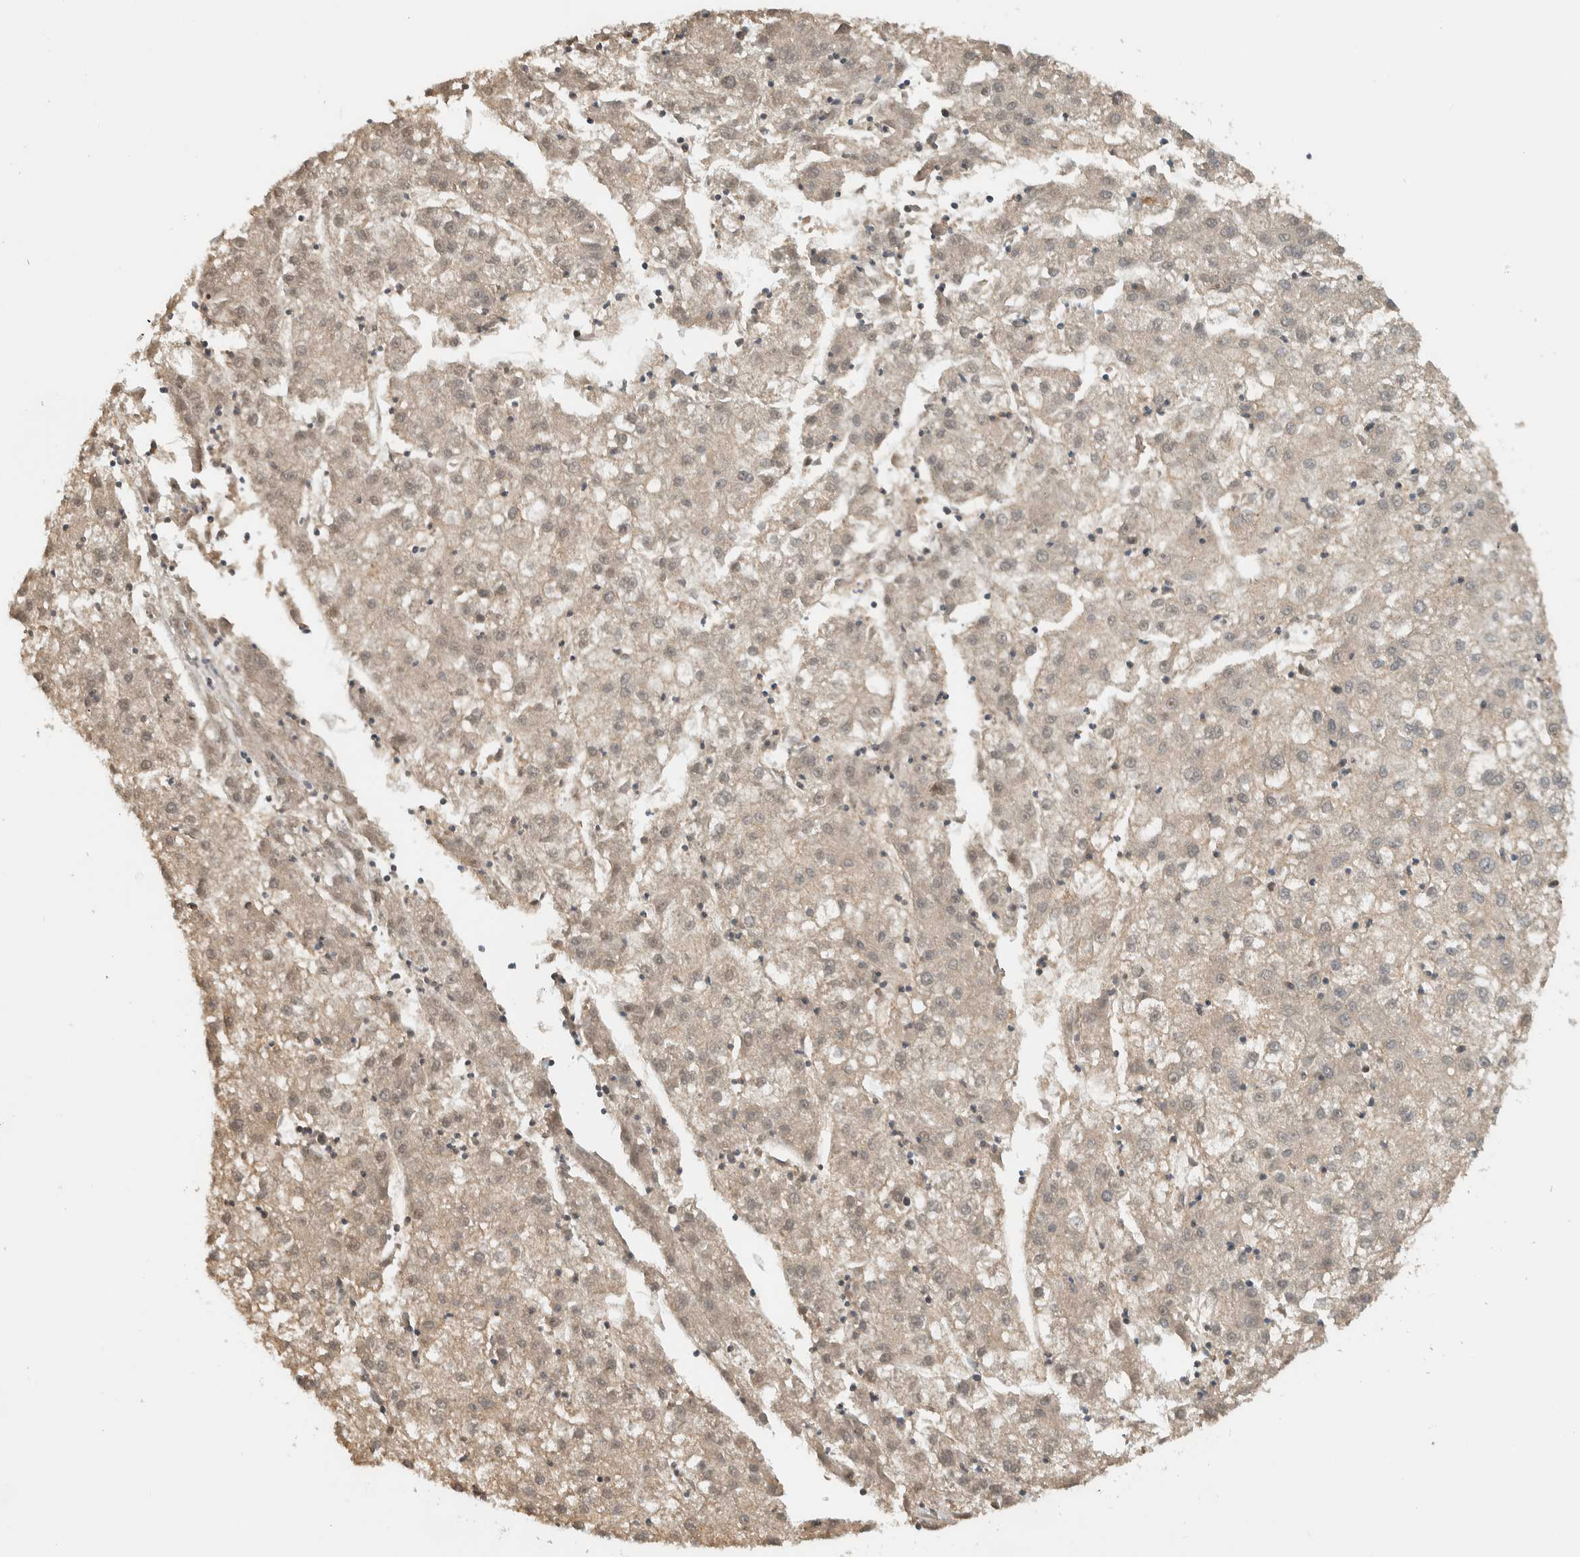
{"staining": {"intensity": "weak", "quantity": ">75%", "location": "cytoplasmic/membranous"}, "tissue": "liver cancer", "cell_type": "Tumor cells", "image_type": "cancer", "snomed": [{"axis": "morphology", "description": "Carcinoma, Hepatocellular, NOS"}, {"axis": "topography", "description": "Liver"}], "caption": "Weak cytoplasmic/membranous protein positivity is seen in about >75% of tumor cells in hepatocellular carcinoma (liver).", "gene": "MPRIP", "patient": {"sex": "male", "age": 72}}